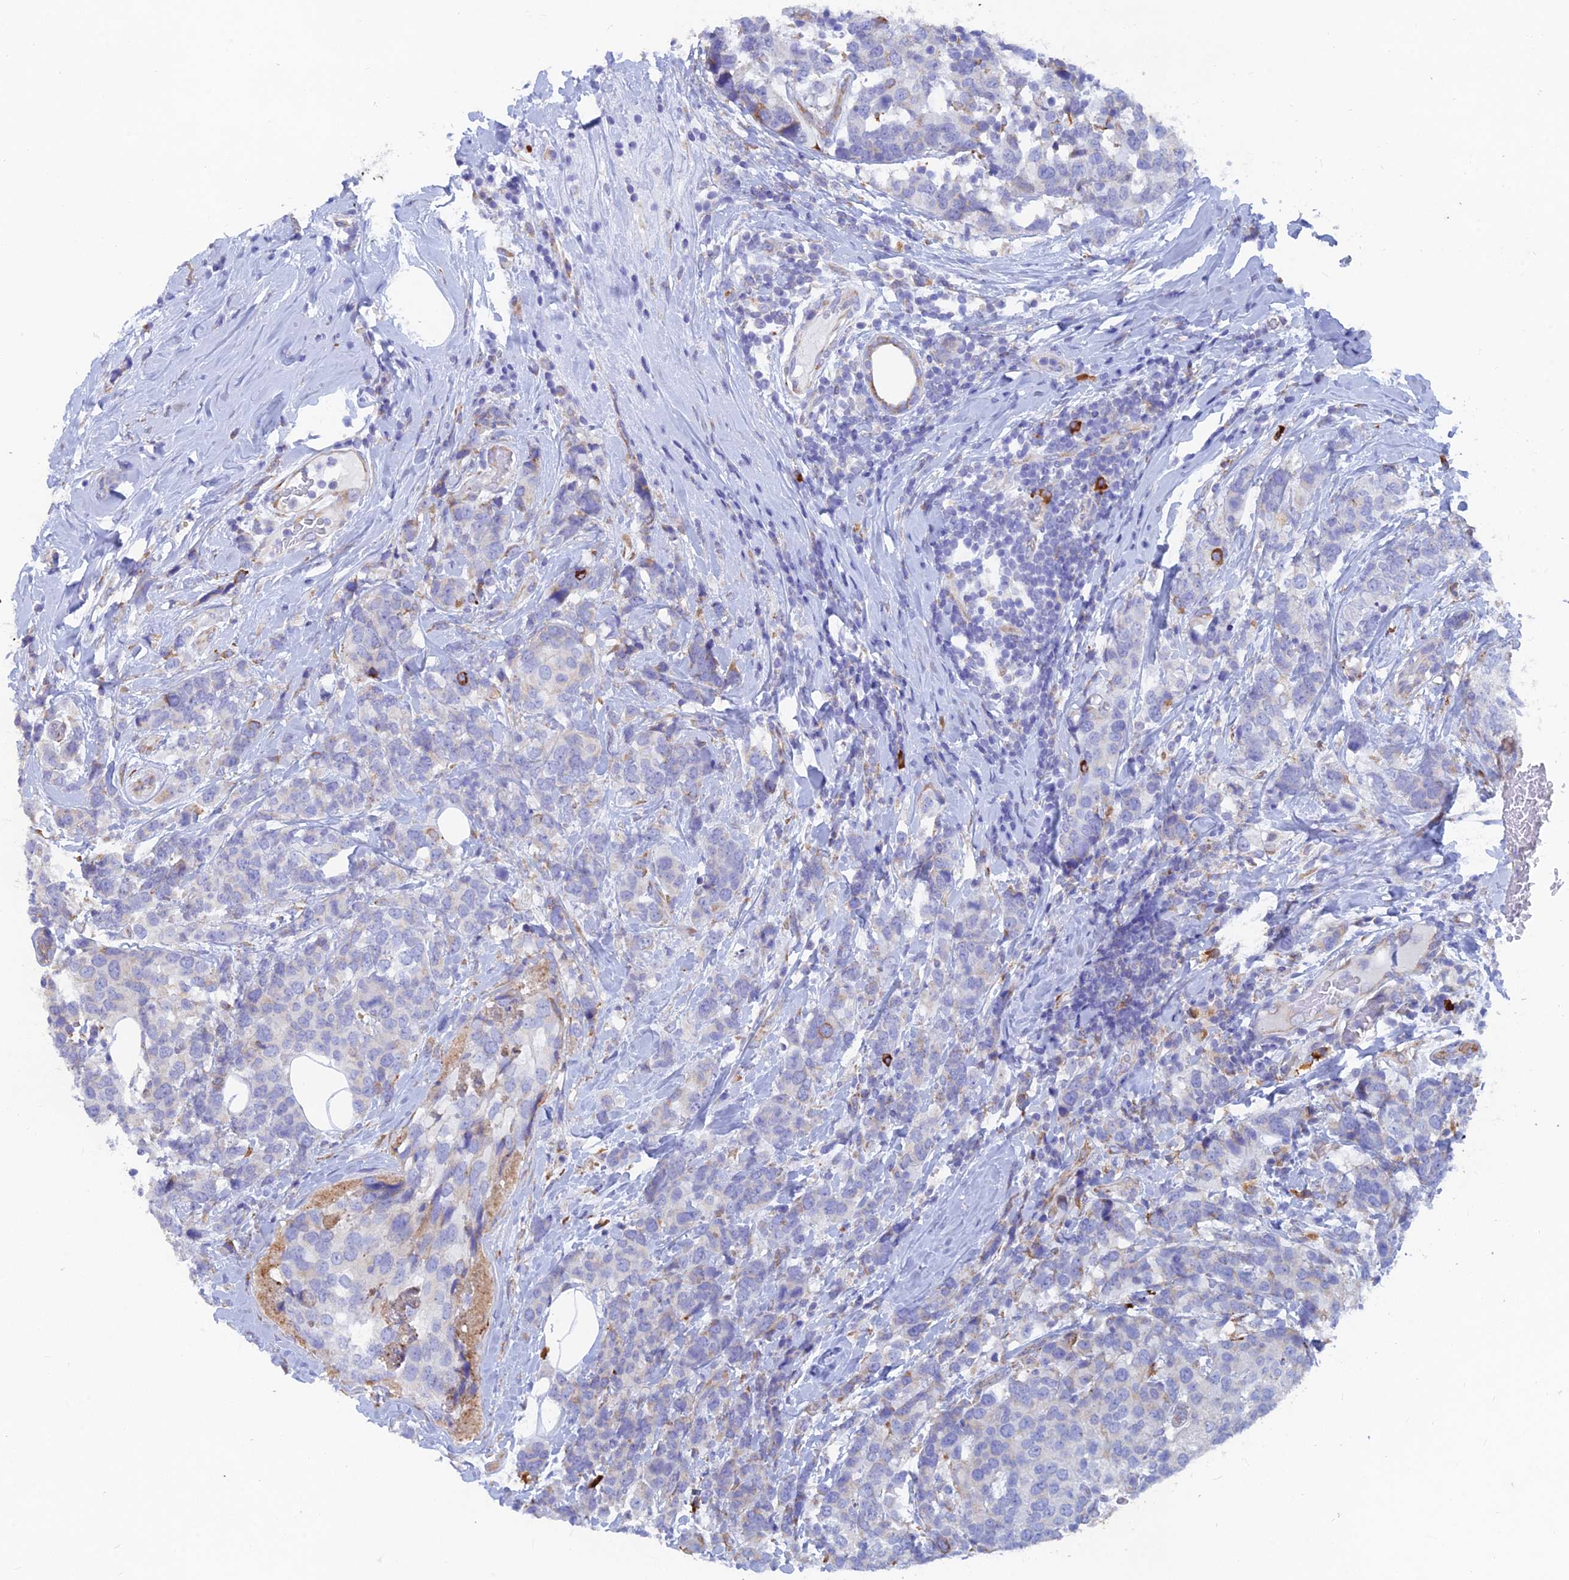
{"staining": {"intensity": "negative", "quantity": "none", "location": "none"}, "tissue": "breast cancer", "cell_type": "Tumor cells", "image_type": "cancer", "snomed": [{"axis": "morphology", "description": "Lobular carcinoma"}, {"axis": "topography", "description": "Breast"}], "caption": "Immunohistochemical staining of human breast cancer (lobular carcinoma) shows no significant positivity in tumor cells.", "gene": "WDR35", "patient": {"sex": "female", "age": 59}}